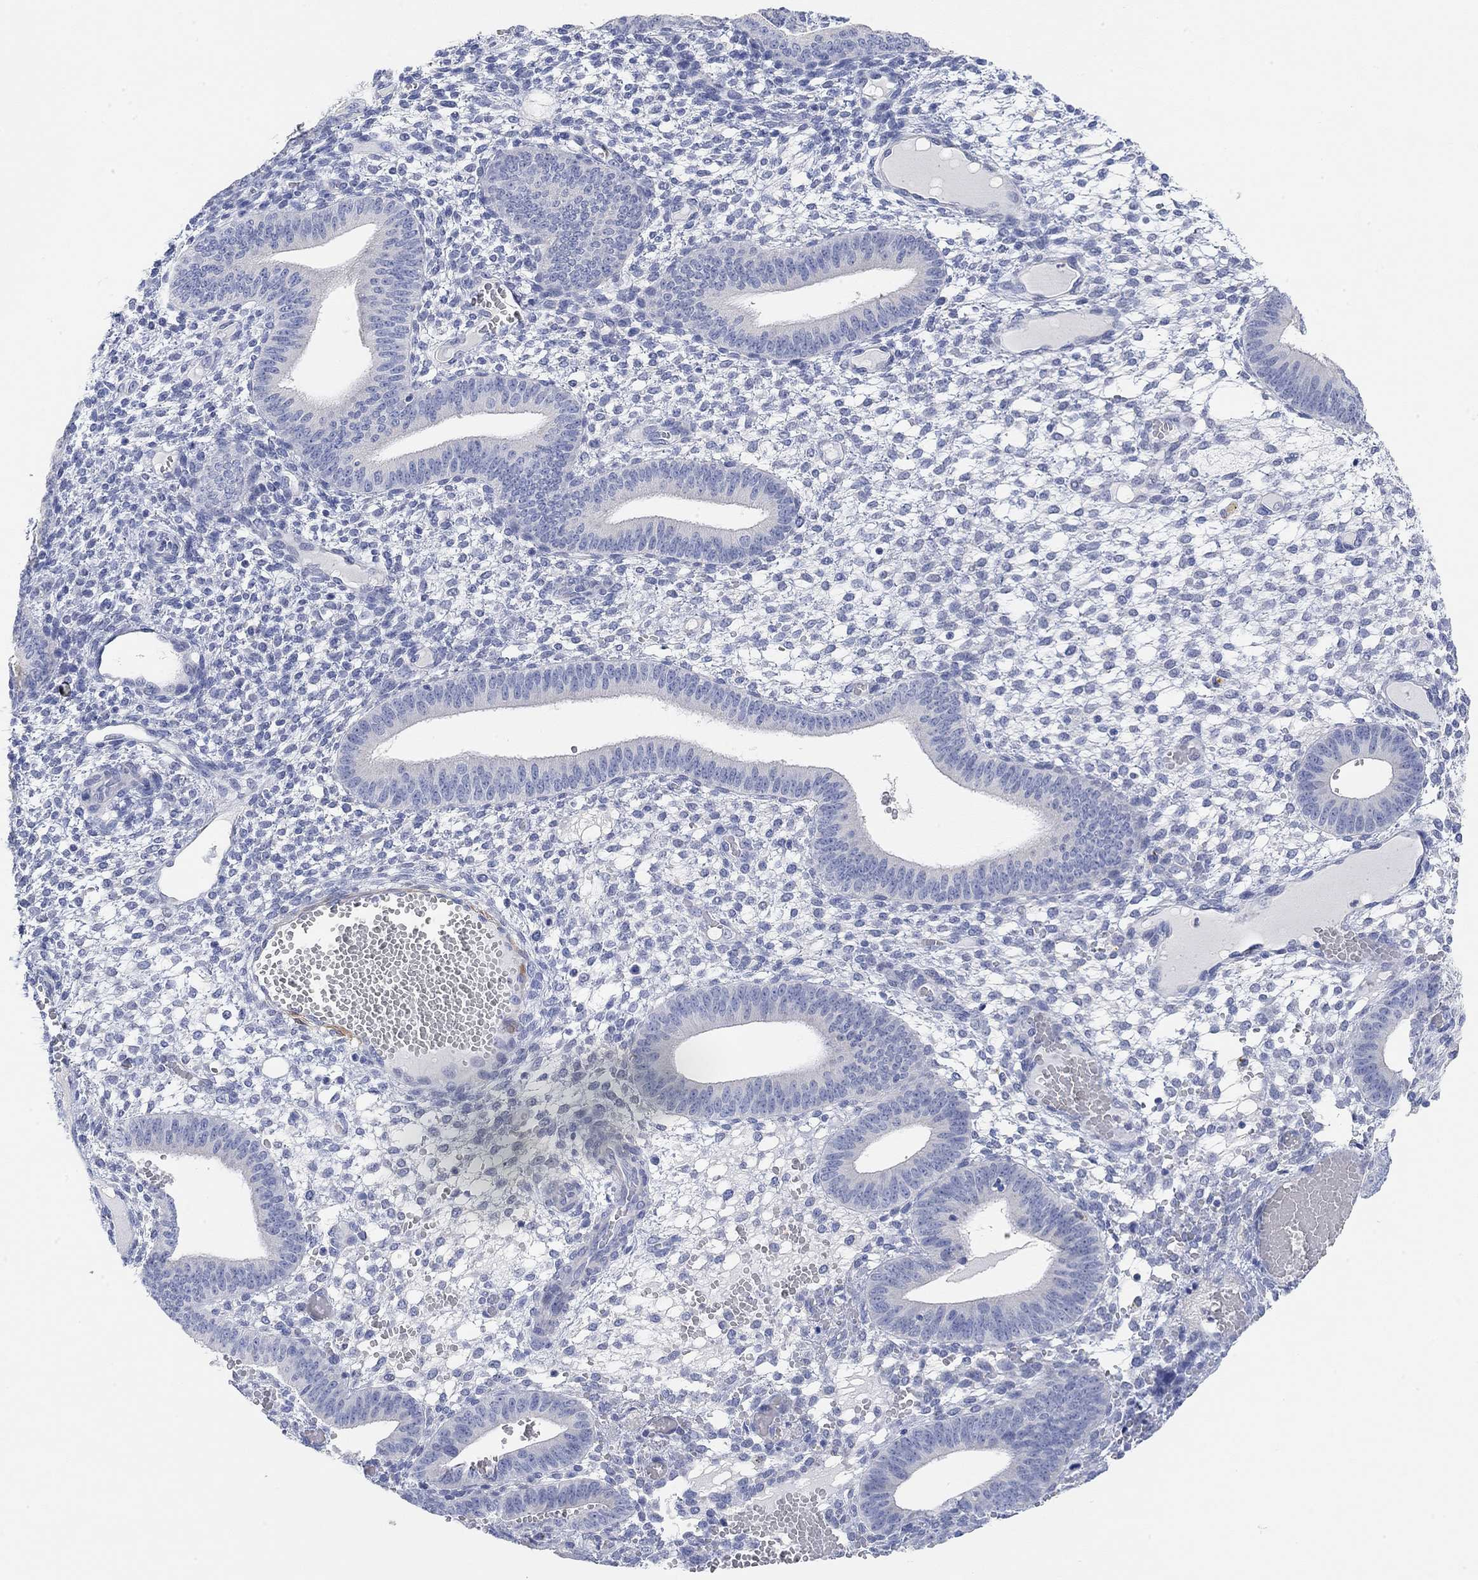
{"staining": {"intensity": "negative", "quantity": "none", "location": "none"}, "tissue": "endometrium", "cell_type": "Cells in endometrial stroma", "image_type": "normal", "snomed": [{"axis": "morphology", "description": "Normal tissue, NOS"}, {"axis": "topography", "description": "Endometrium"}], "caption": "Cells in endometrial stroma show no significant protein staining in unremarkable endometrium.", "gene": "VAT1L", "patient": {"sex": "female", "age": 42}}